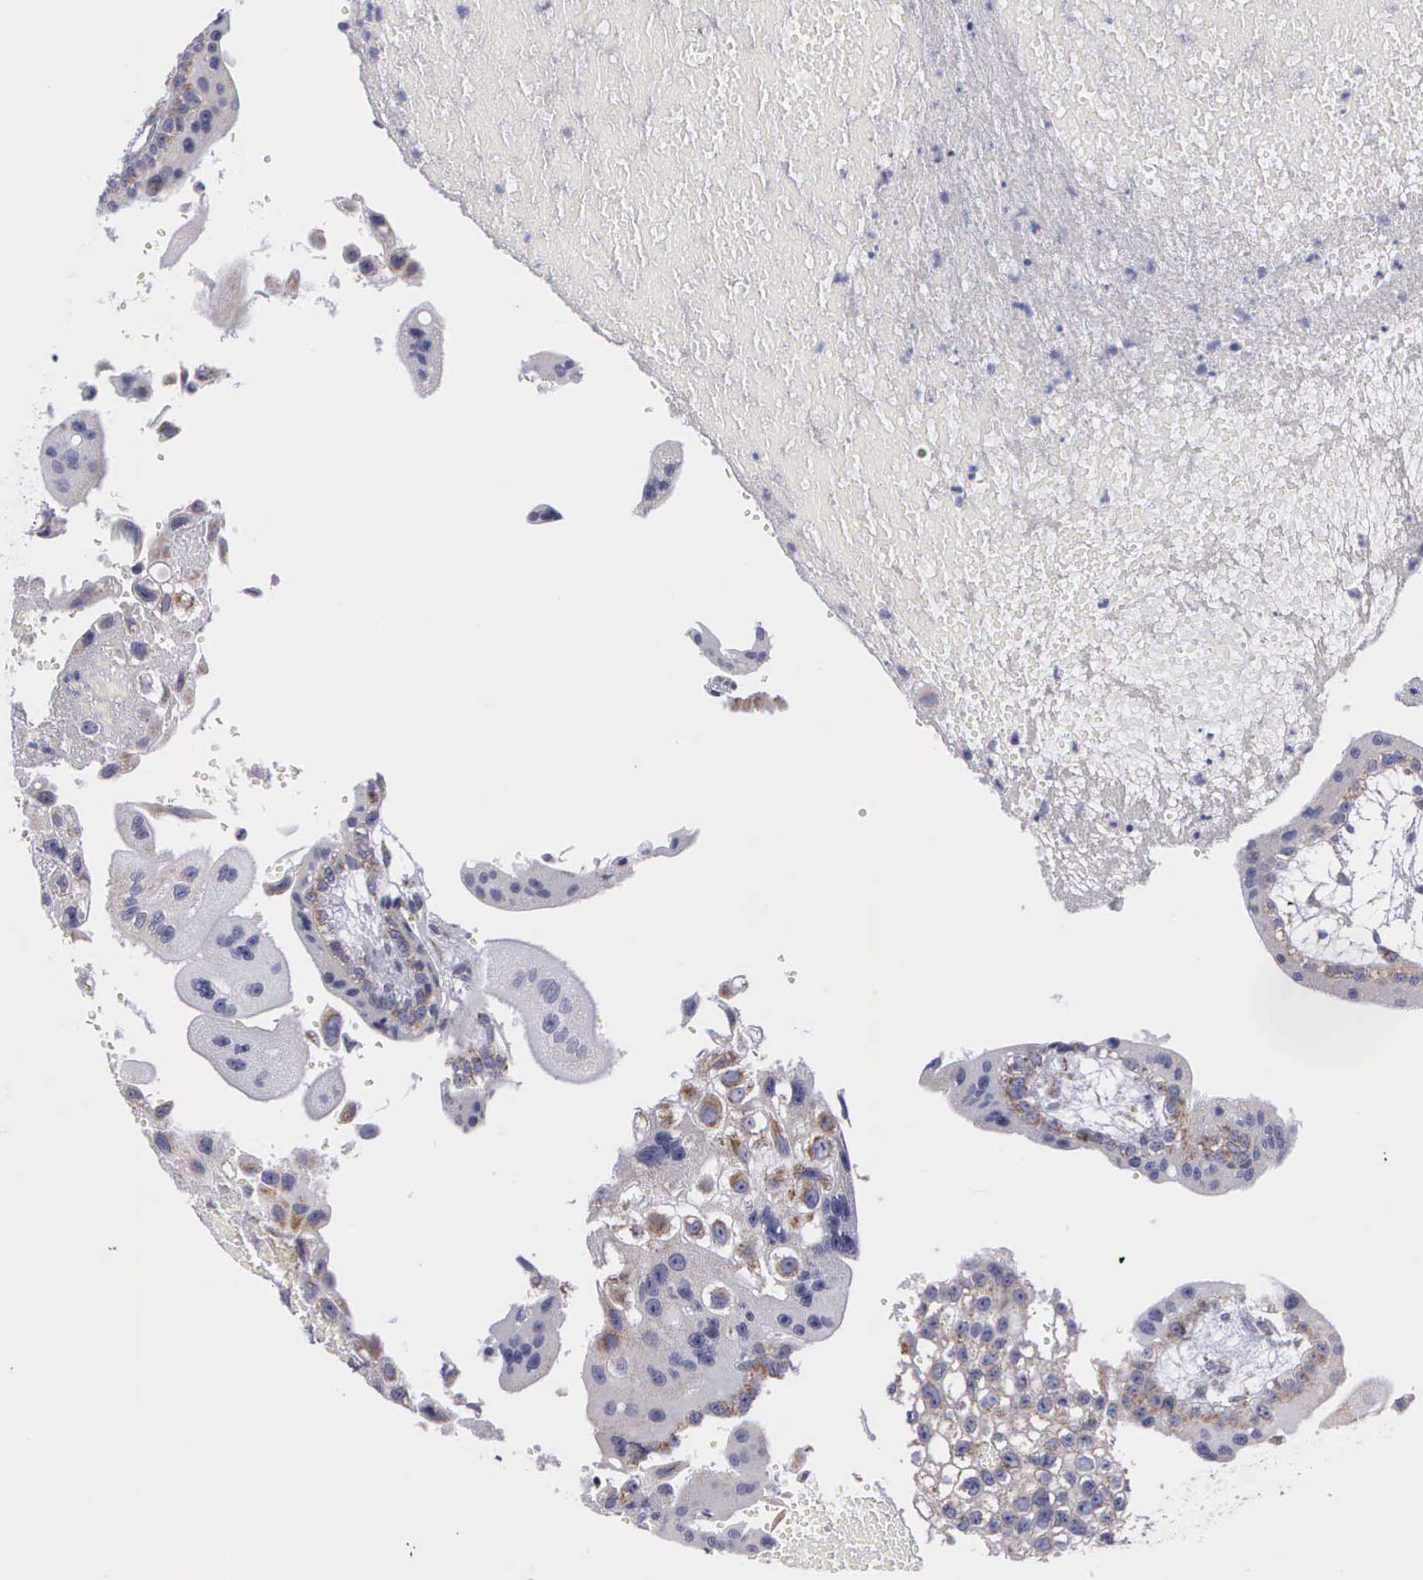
{"staining": {"intensity": "moderate", "quantity": "<25%", "location": "cytoplasmic/membranous"}, "tissue": "placenta", "cell_type": "Decidual cells", "image_type": "normal", "snomed": [{"axis": "morphology", "description": "Normal tissue, NOS"}, {"axis": "topography", "description": "Placenta"}], "caption": "Placenta was stained to show a protein in brown. There is low levels of moderate cytoplasmic/membranous staining in approximately <25% of decidual cells. The protein of interest is shown in brown color, while the nuclei are stained blue.", "gene": "SYNJ2BP", "patient": {"sex": "female", "age": 34}}